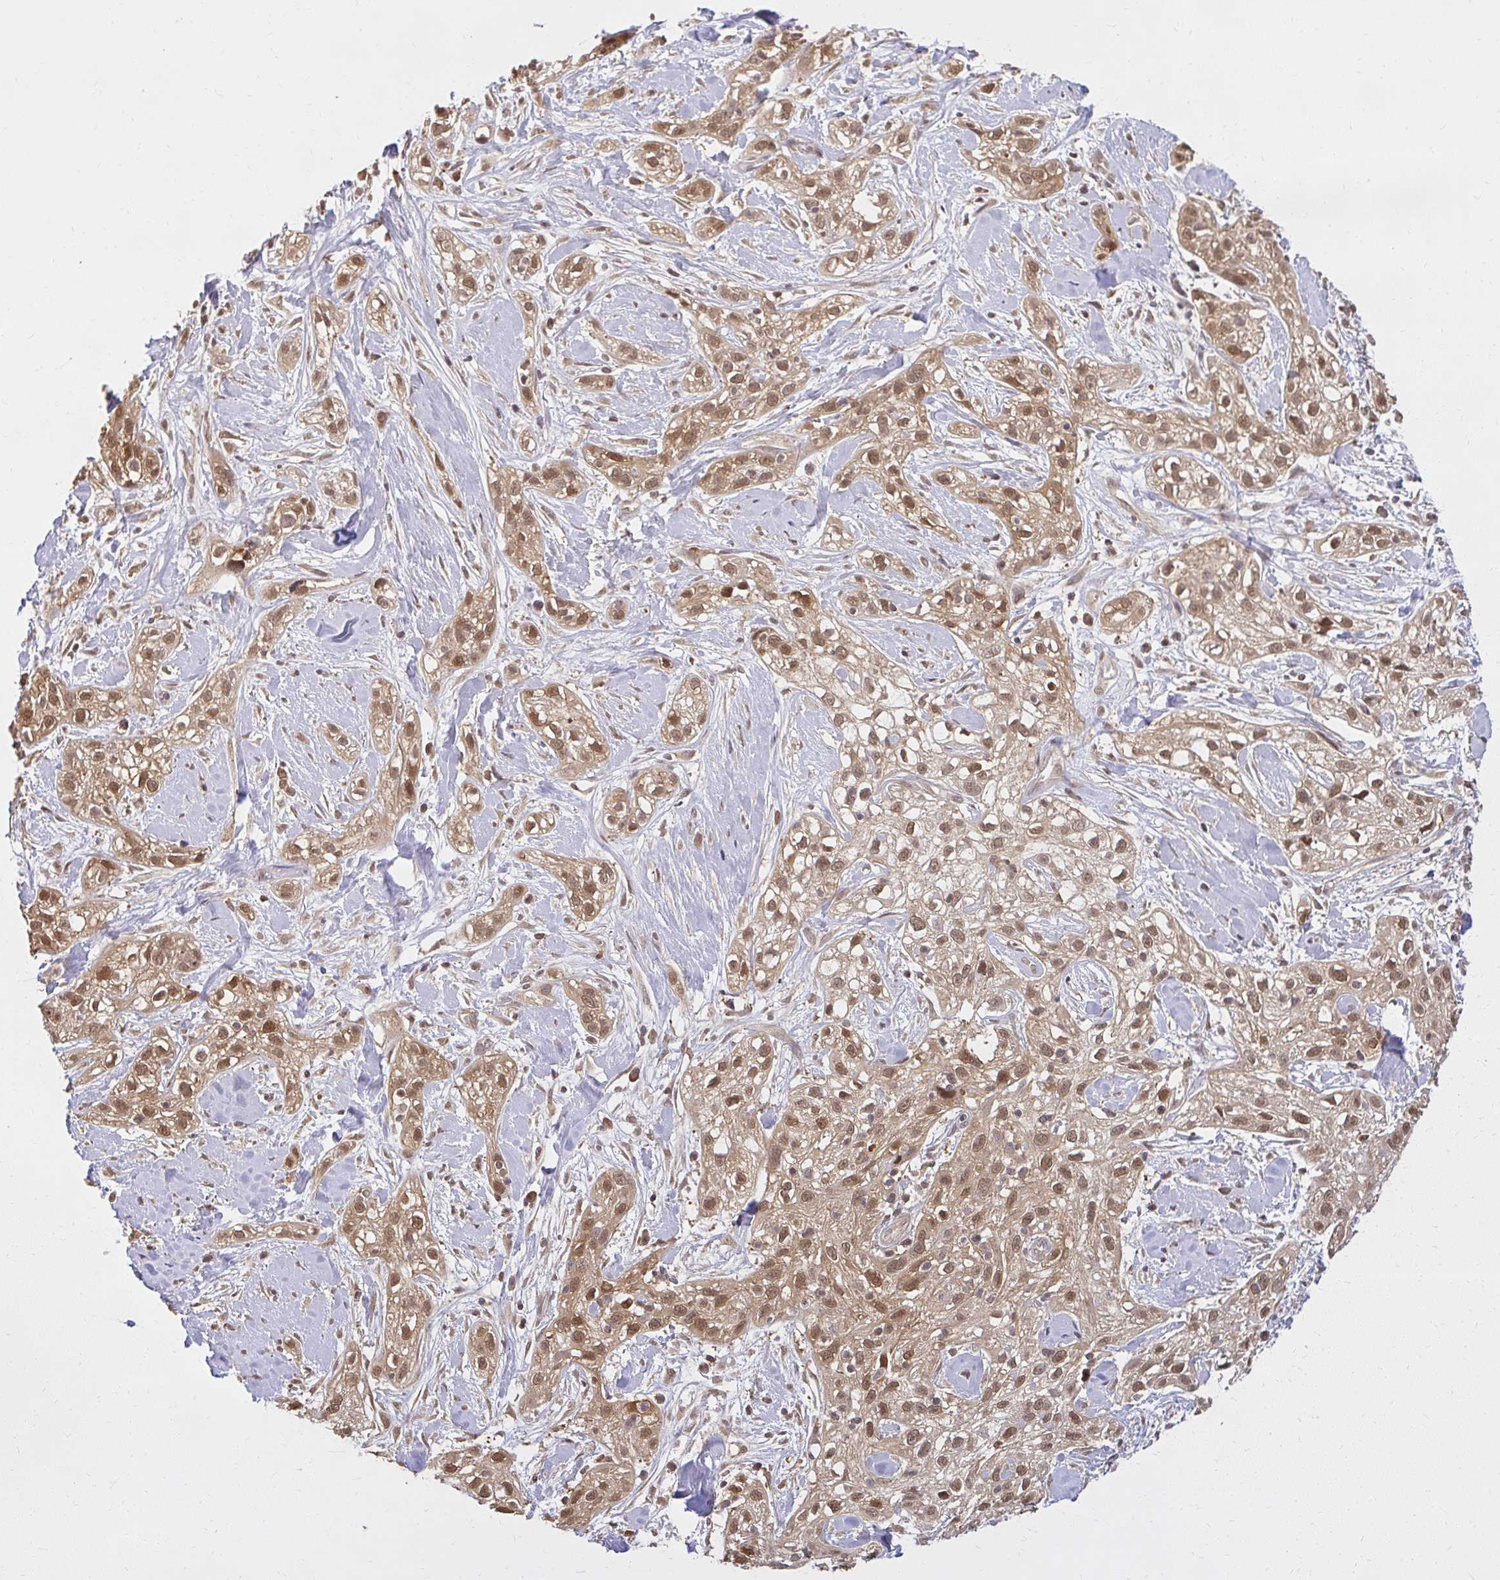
{"staining": {"intensity": "moderate", "quantity": ">75%", "location": "cytoplasmic/membranous,nuclear"}, "tissue": "skin cancer", "cell_type": "Tumor cells", "image_type": "cancer", "snomed": [{"axis": "morphology", "description": "Squamous cell carcinoma, NOS"}, {"axis": "topography", "description": "Skin"}], "caption": "Immunohistochemical staining of squamous cell carcinoma (skin) demonstrates moderate cytoplasmic/membranous and nuclear protein positivity in approximately >75% of tumor cells.", "gene": "LARS2", "patient": {"sex": "male", "age": 82}}